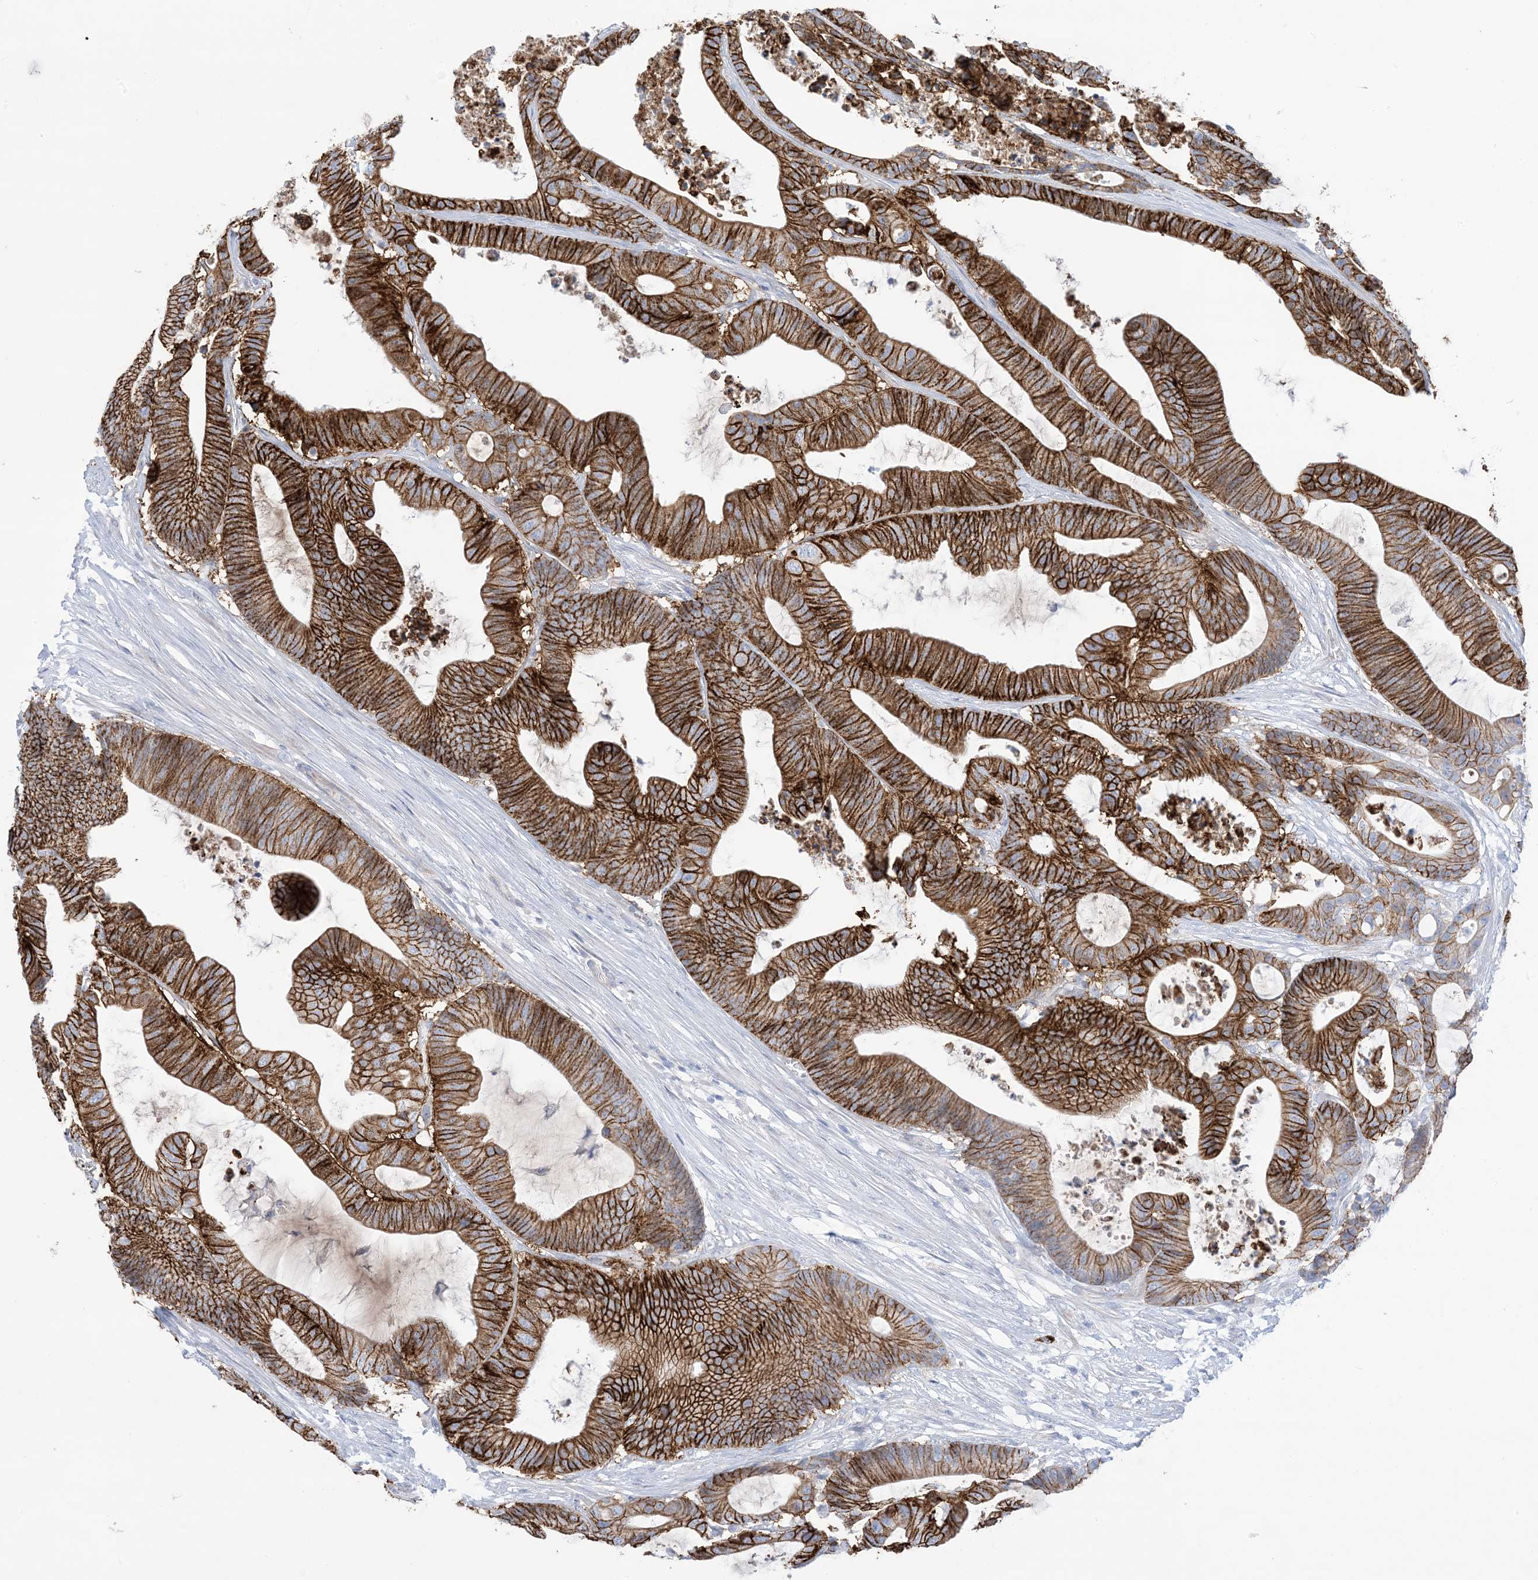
{"staining": {"intensity": "strong", "quantity": ">75%", "location": "cytoplasmic/membranous"}, "tissue": "colorectal cancer", "cell_type": "Tumor cells", "image_type": "cancer", "snomed": [{"axis": "morphology", "description": "Adenocarcinoma, NOS"}, {"axis": "topography", "description": "Colon"}], "caption": "Immunohistochemical staining of adenocarcinoma (colorectal) reveals high levels of strong cytoplasmic/membranous protein expression in approximately >75% of tumor cells.", "gene": "ATP11C", "patient": {"sex": "female", "age": 84}}